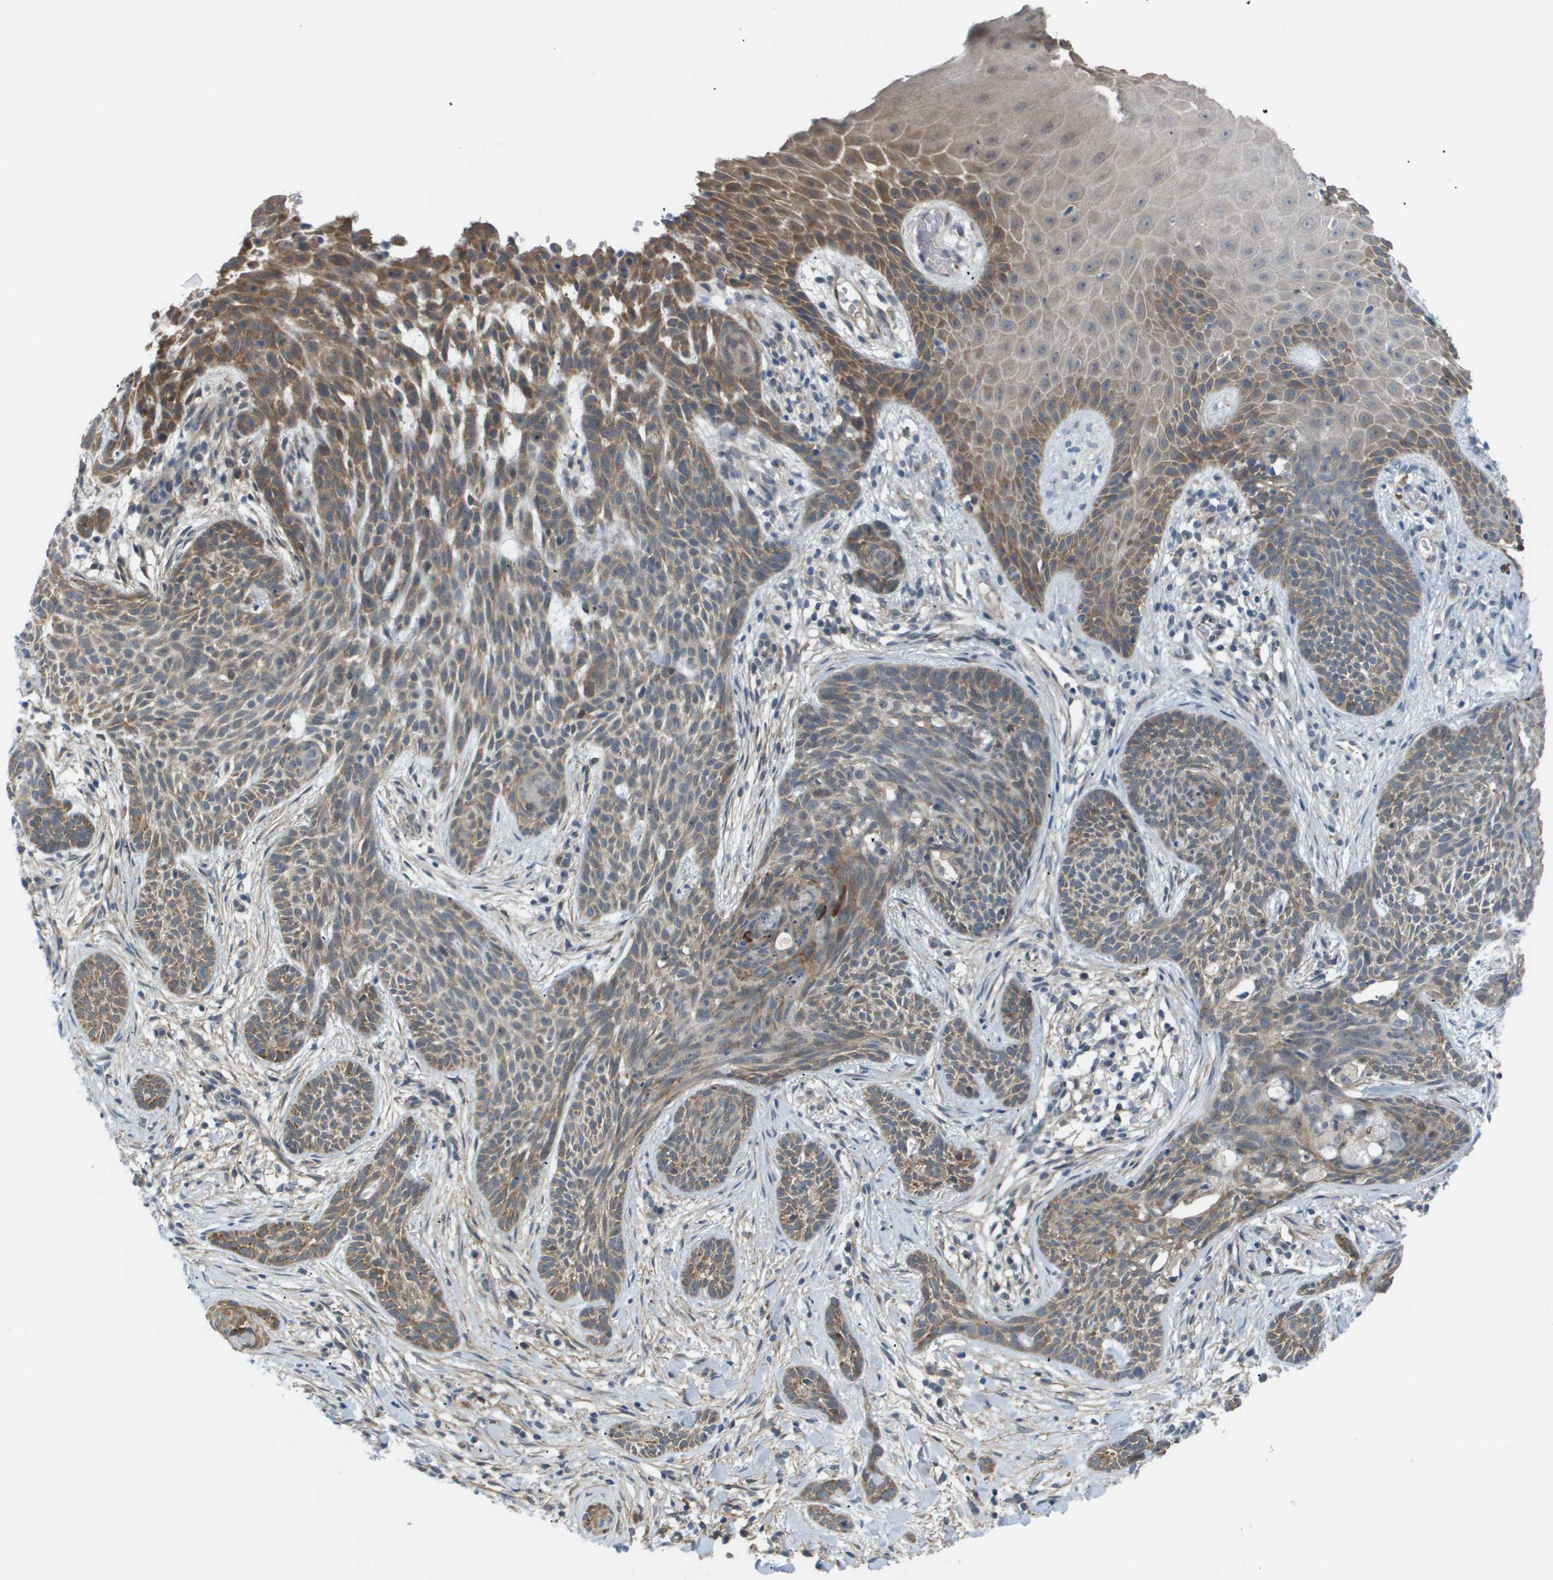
{"staining": {"intensity": "weak", "quantity": ">75%", "location": "cytoplasmic/membranous"}, "tissue": "skin cancer", "cell_type": "Tumor cells", "image_type": "cancer", "snomed": [{"axis": "morphology", "description": "Basal cell carcinoma"}, {"axis": "topography", "description": "Skin"}], "caption": "An image of skin cancer stained for a protein demonstrates weak cytoplasmic/membranous brown staining in tumor cells.", "gene": "OTUD5", "patient": {"sex": "female", "age": 59}}